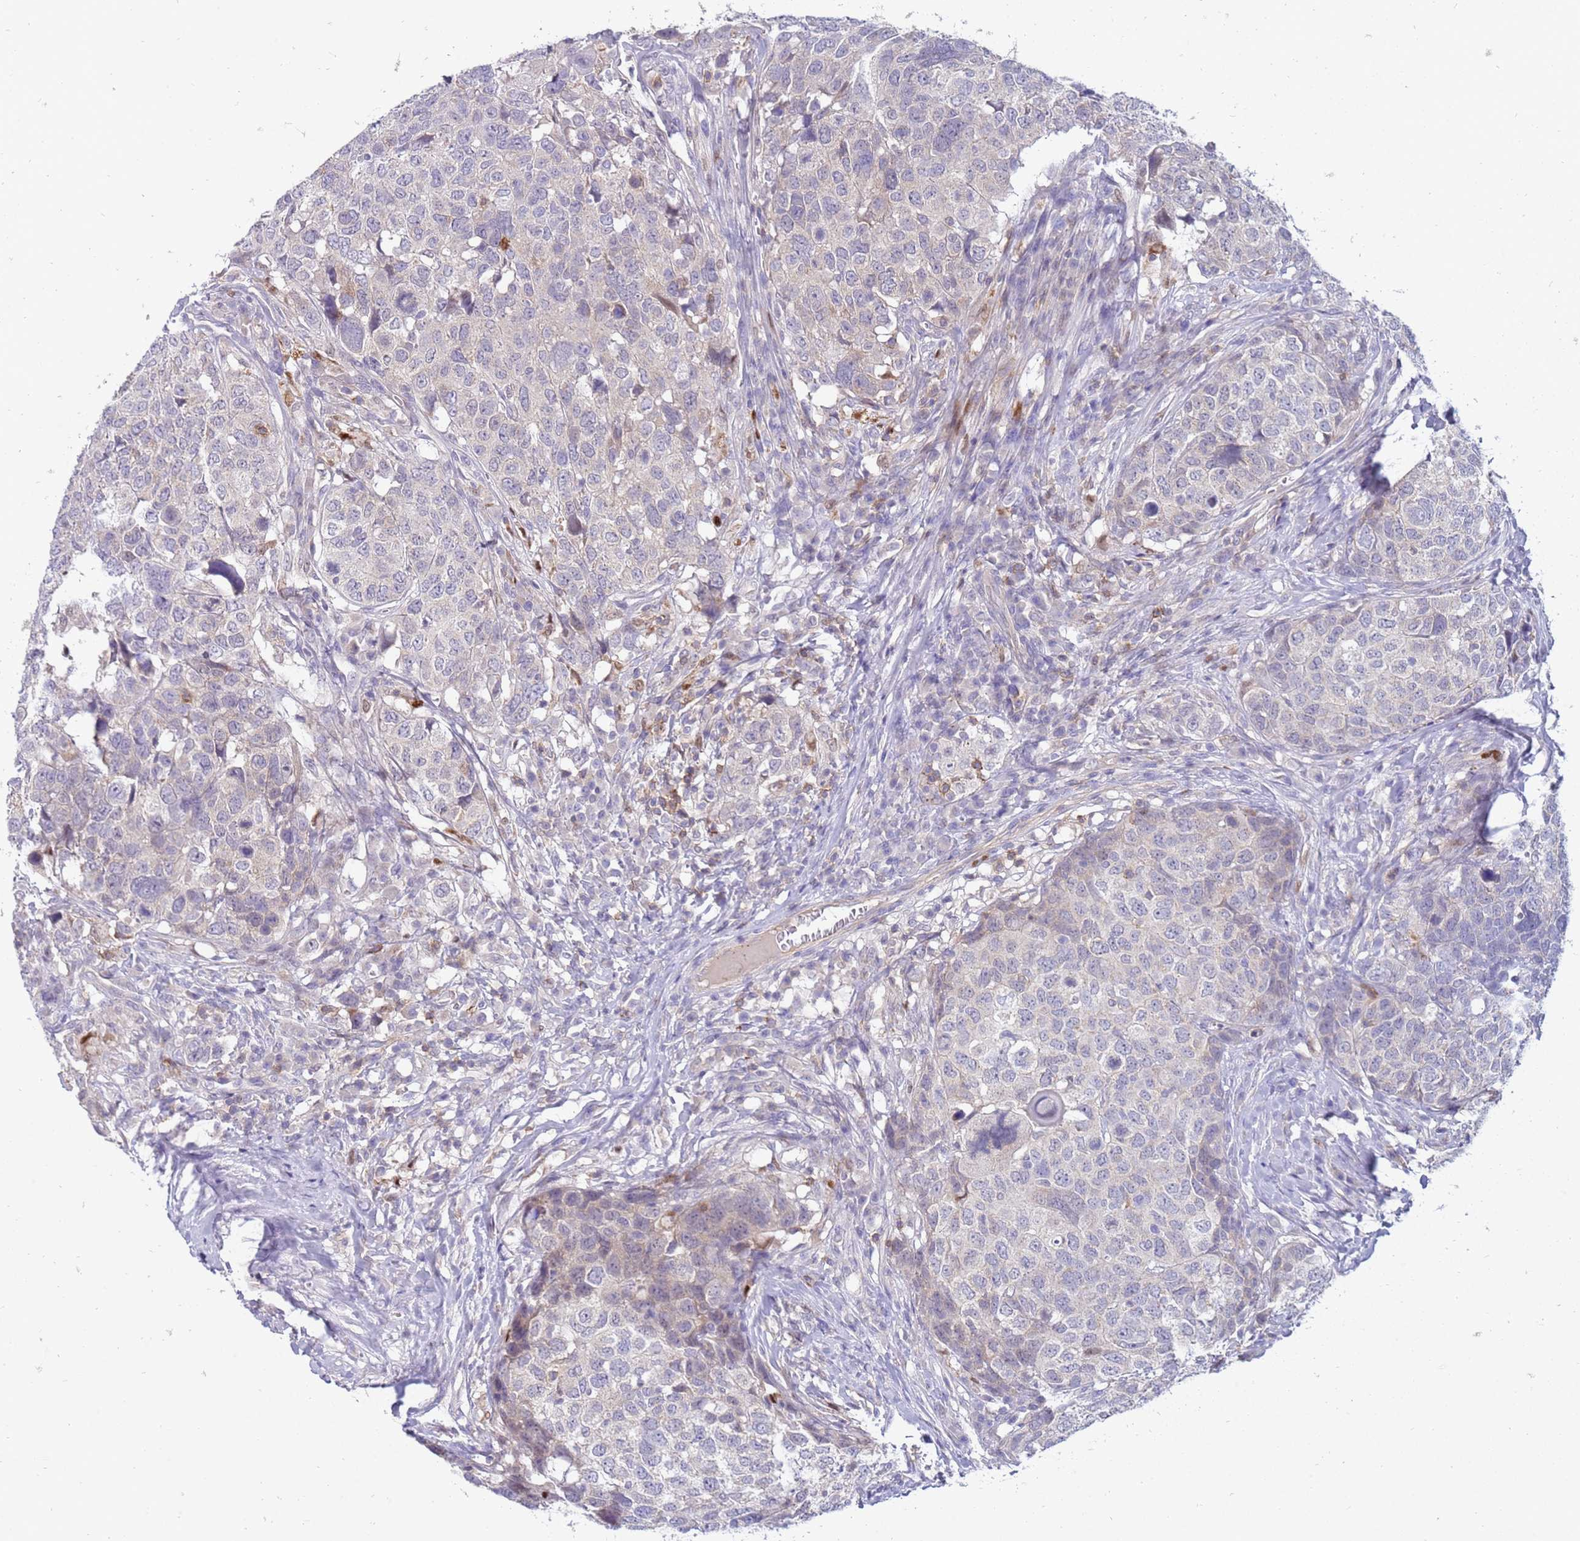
{"staining": {"intensity": "weak", "quantity": "<25%", "location": "cytoplasmic/membranous"}, "tissue": "head and neck cancer", "cell_type": "Tumor cells", "image_type": "cancer", "snomed": [{"axis": "morphology", "description": "Squamous cell carcinoma, NOS"}, {"axis": "topography", "description": "Head-Neck"}], "caption": "Head and neck squamous cell carcinoma was stained to show a protein in brown. There is no significant expression in tumor cells.", "gene": "STK25", "patient": {"sex": "male", "age": 66}}